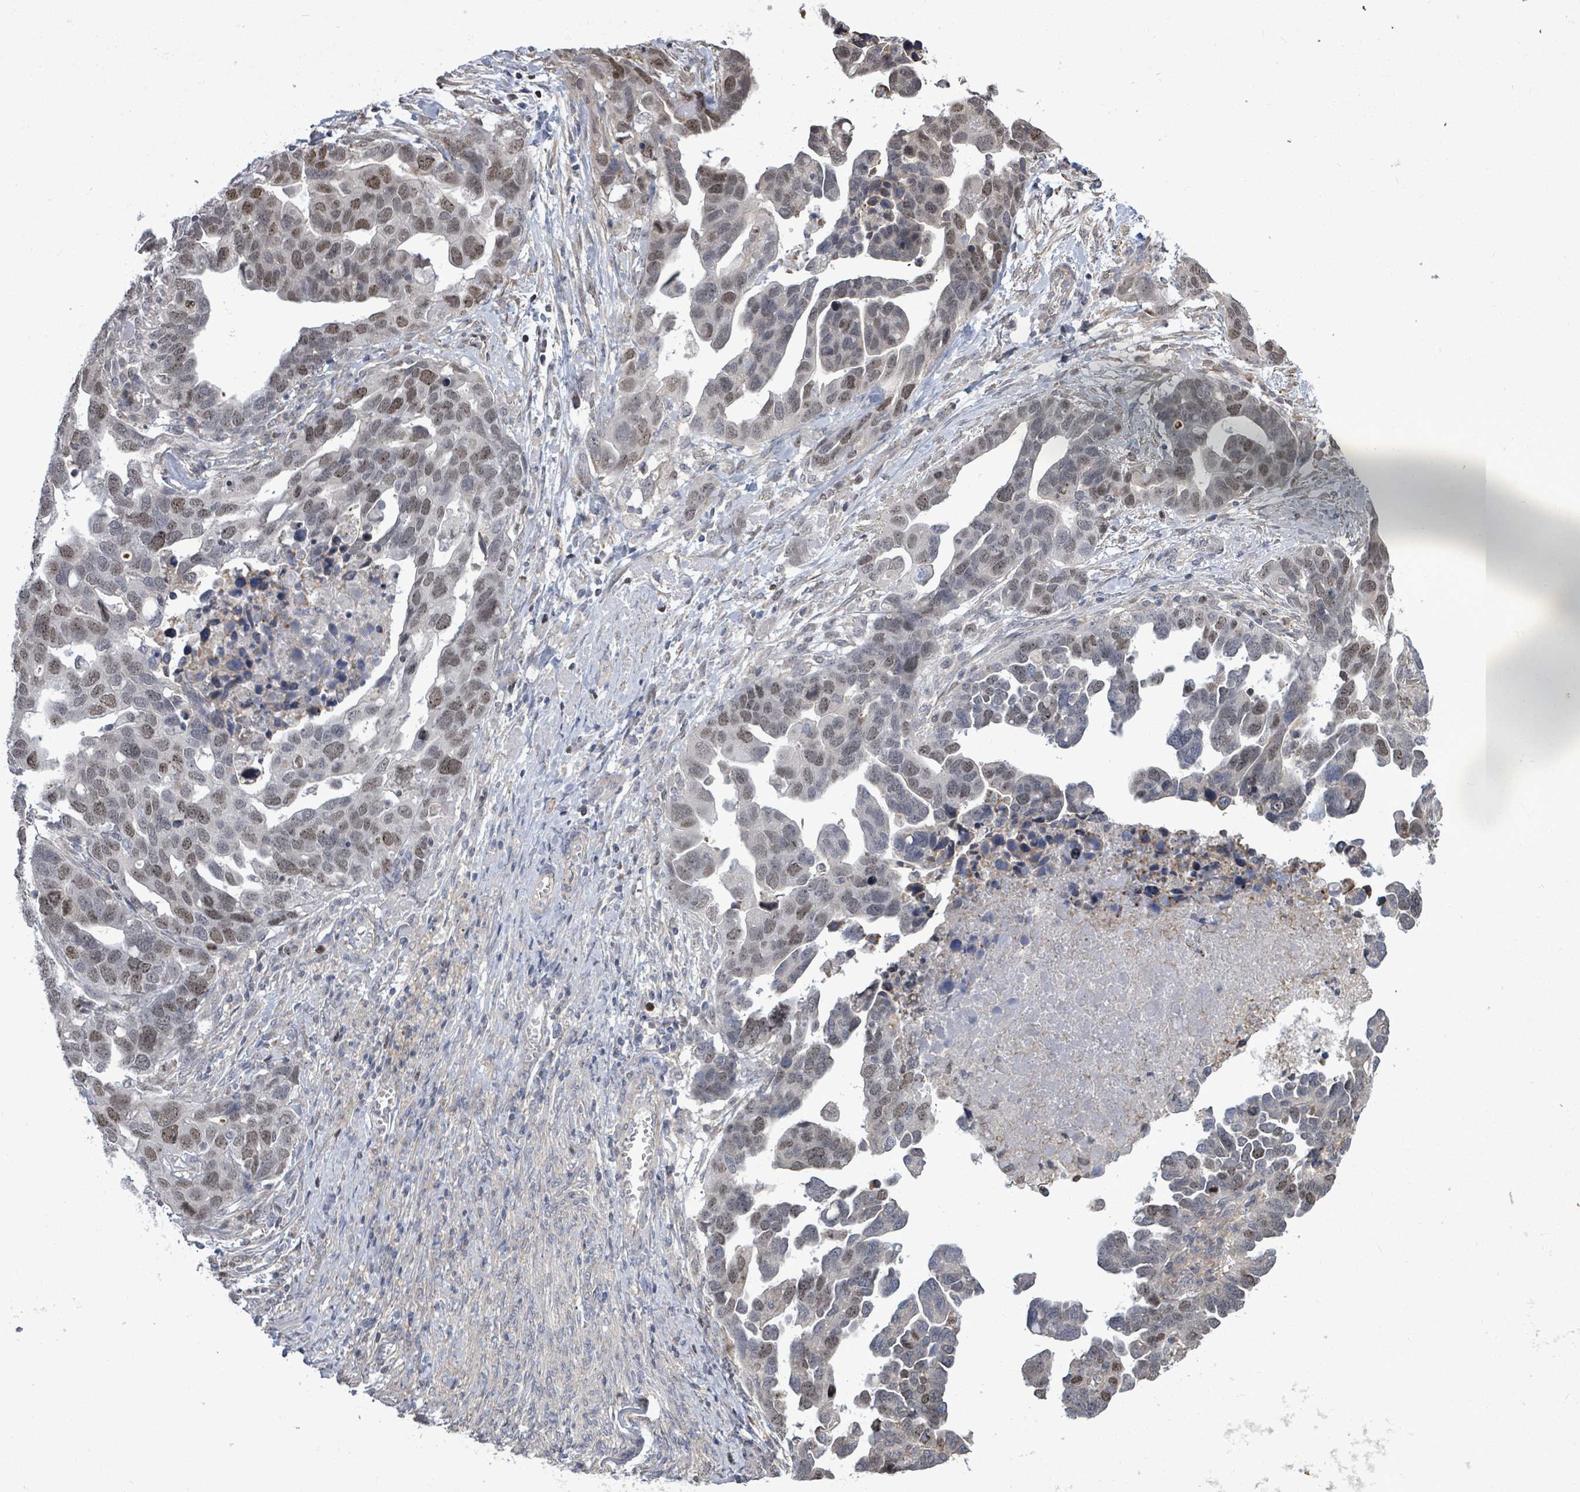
{"staining": {"intensity": "moderate", "quantity": "25%-75%", "location": "nuclear"}, "tissue": "ovarian cancer", "cell_type": "Tumor cells", "image_type": "cancer", "snomed": [{"axis": "morphology", "description": "Cystadenocarcinoma, serous, NOS"}, {"axis": "topography", "description": "Ovary"}], "caption": "Human ovarian cancer stained with a protein marker reveals moderate staining in tumor cells.", "gene": "PAPSS1", "patient": {"sex": "female", "age": 54}}